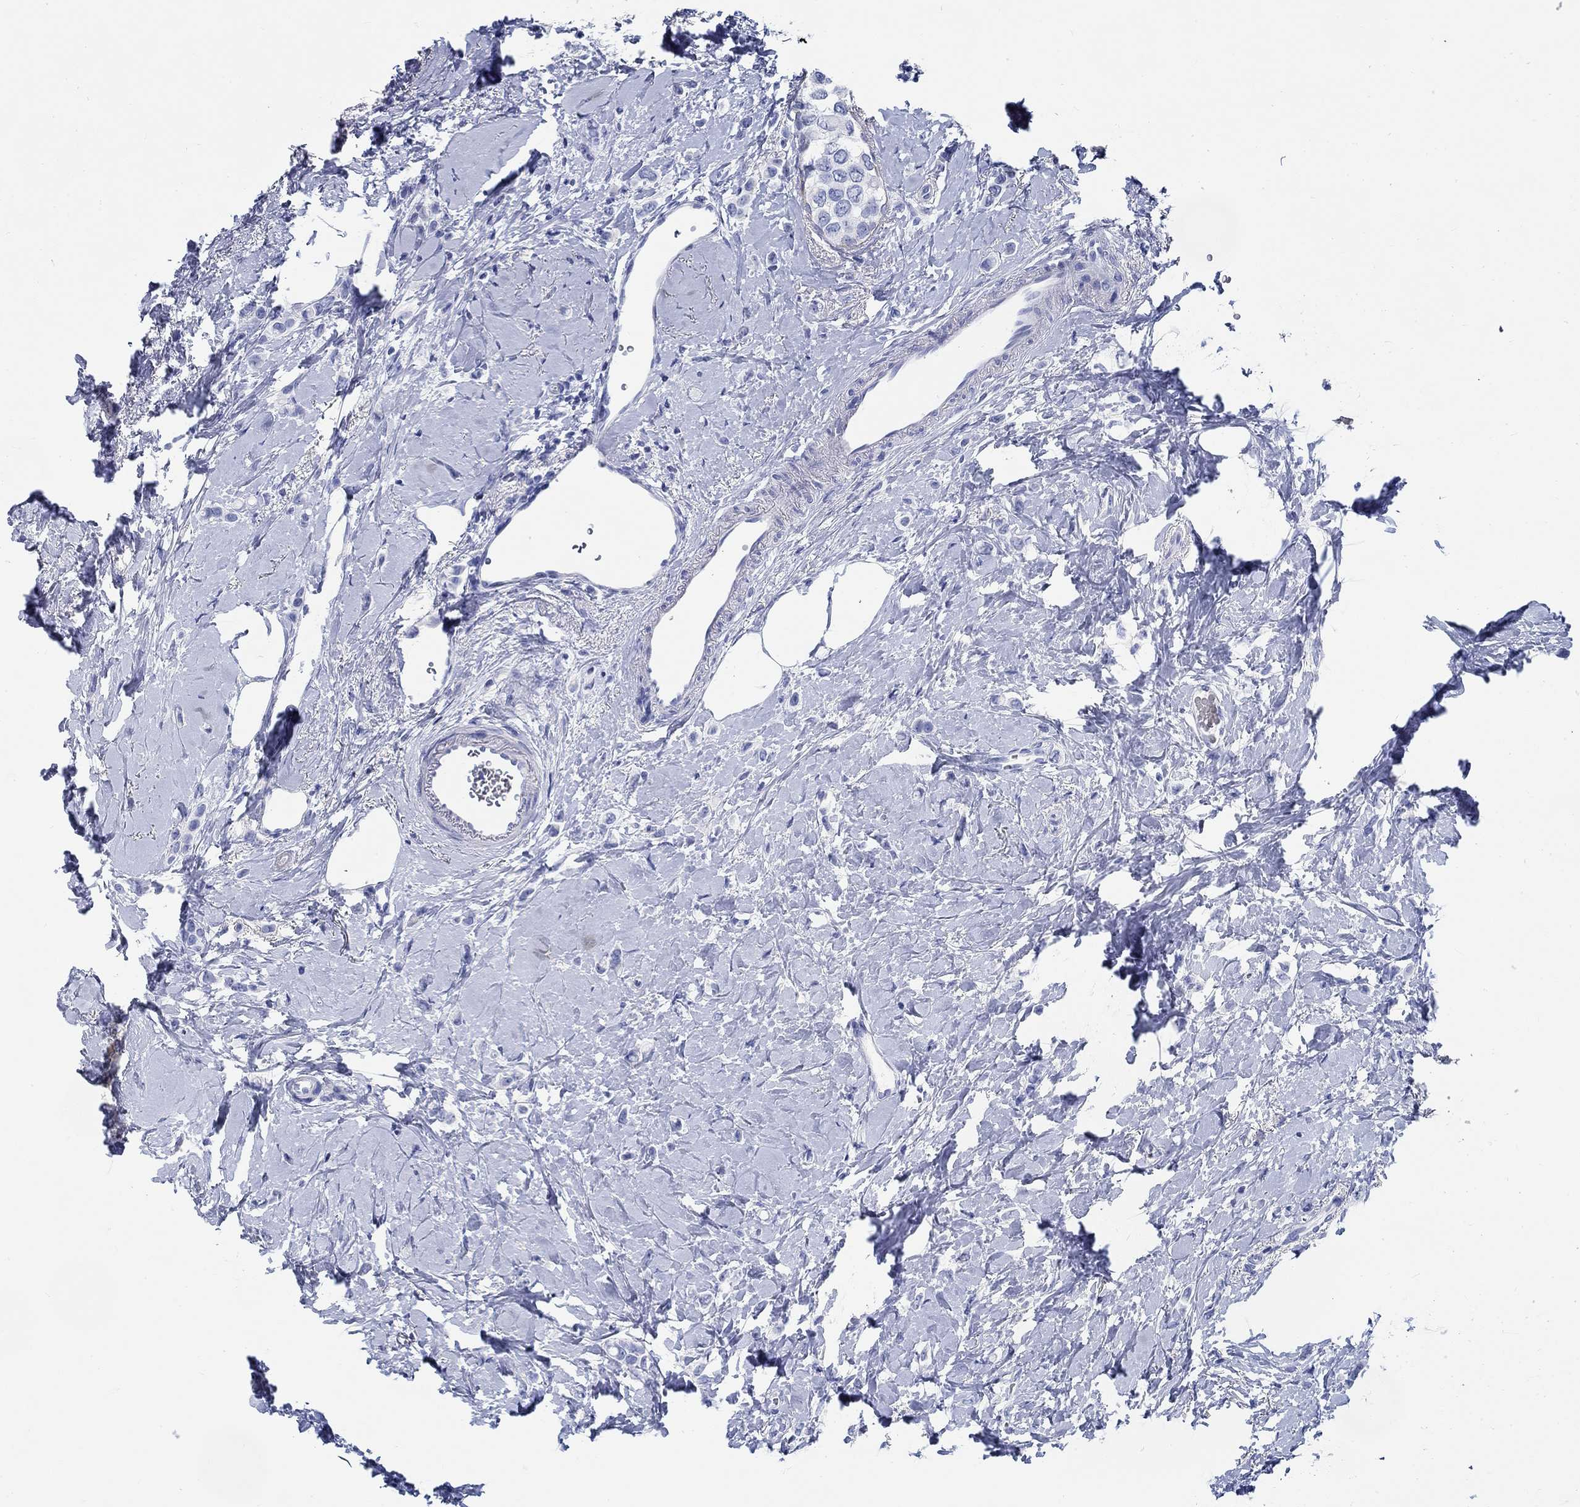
{"staining": {"intensity": "negative", "quantity": "none", "location": "none"}, "tissue": "breast cancer", "cell_type": "Tumor cells", "image_type": "cancer", "snomed": [{"axis": "morphology", "description": "Lobular carcinoma"}, {"axis": "topography", "description": "Breast"}], "caption": "There is no significant expression in tumor cells of breast cancer (lobular carcinoma).", "gene": "FBXO2", "patient": {"sex": "female", "age": 66}}